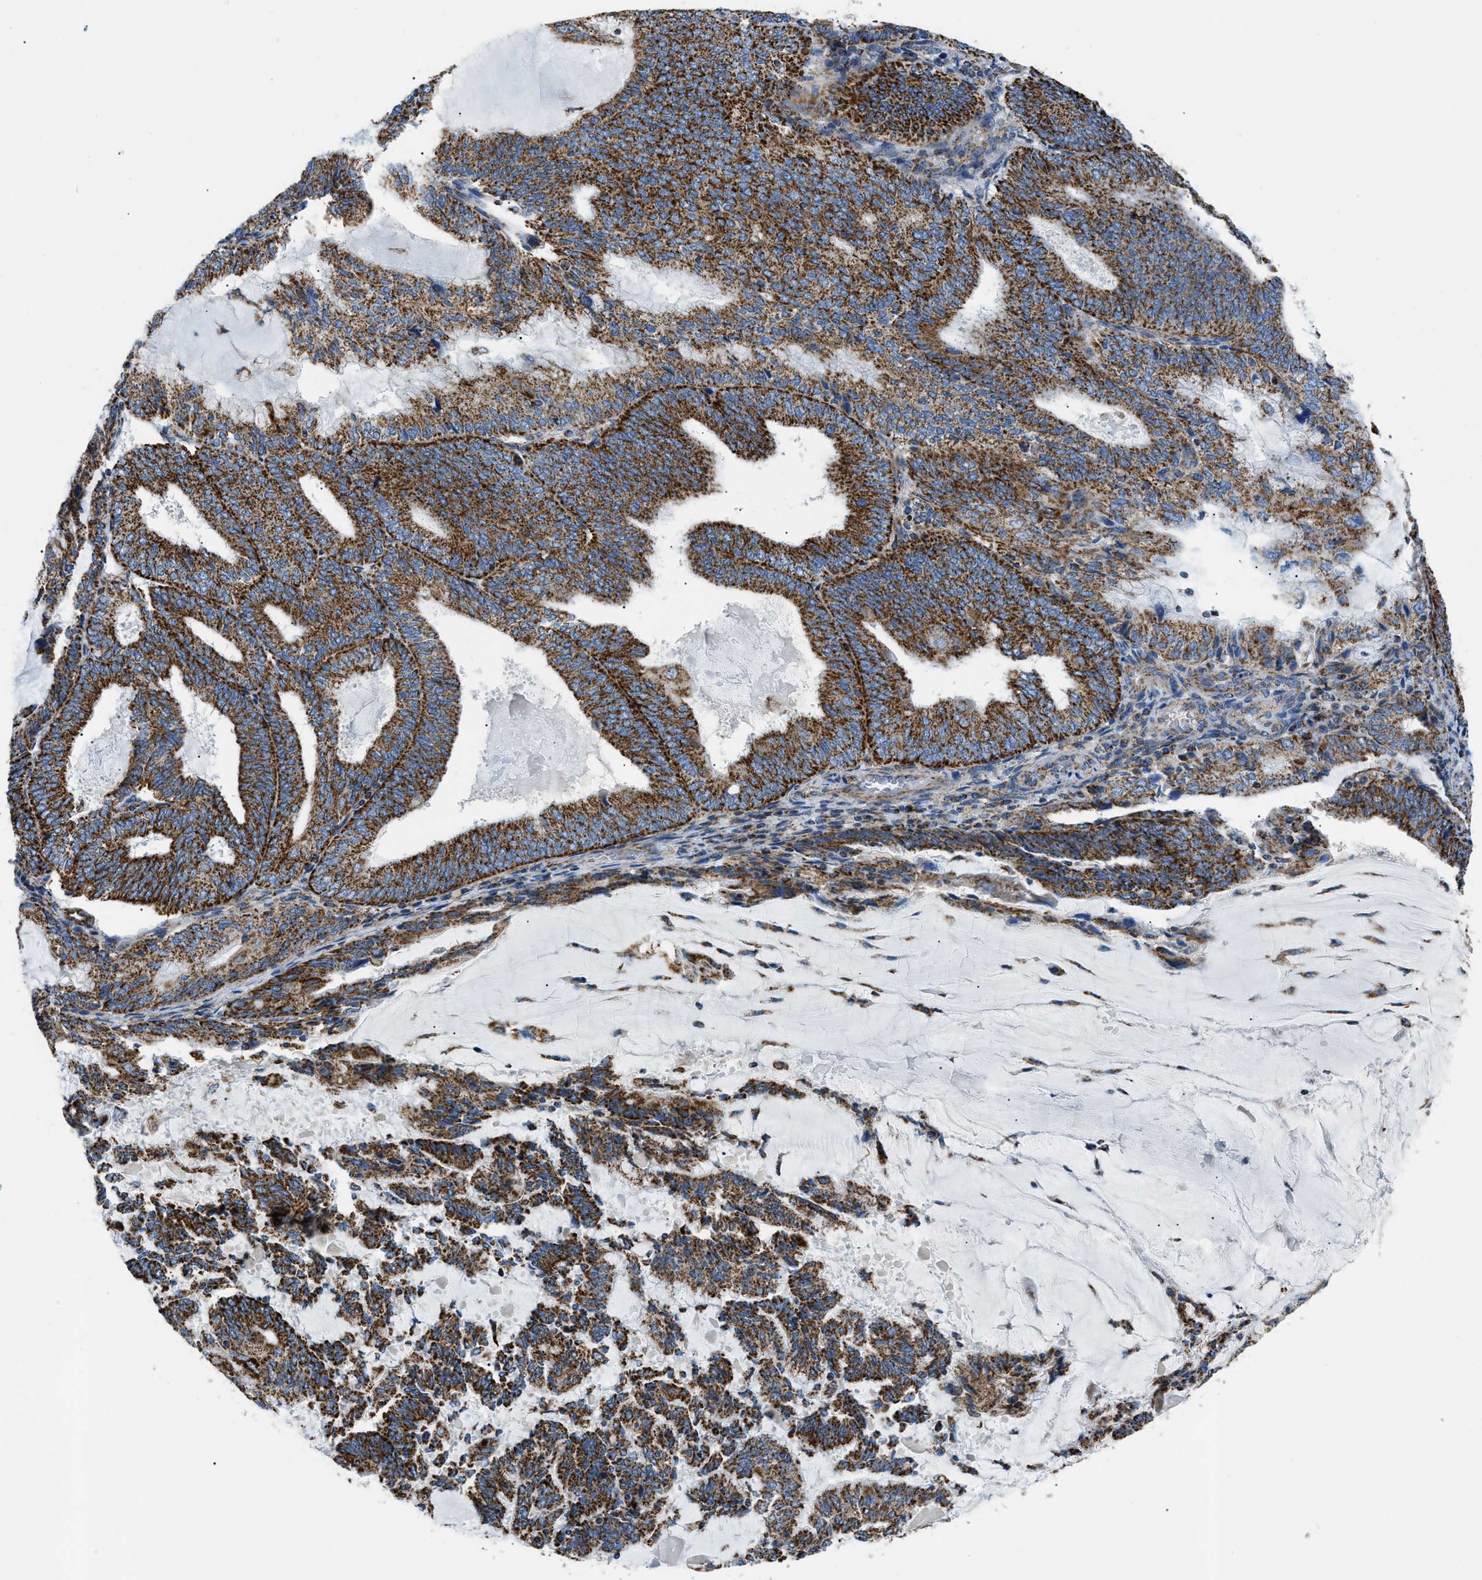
{"staining": {"intensity": "strong", "quantity": ">75%", "location": "cytoplasmic/membranous"}, "tissue": "endometrial cancer", "cell_type": "Tumor cells", "image_type": "cancer", "snomed": [{"axis": "morphology", "description": "Adenocarcinoma, NOS"}, {"axis": "topography", "description": "Endometrium"}], "caption": "An image of human endometrial cancer (adenocarcinoma) stained for a protein demonstrates strong cytoplasmic/membranous brown staining in tumor cells. Ihc stains the protein of interest in brown and the nuclei are stained blue.", "gene": "PHB2", "patient": {"sex": "female", "age": 81}}